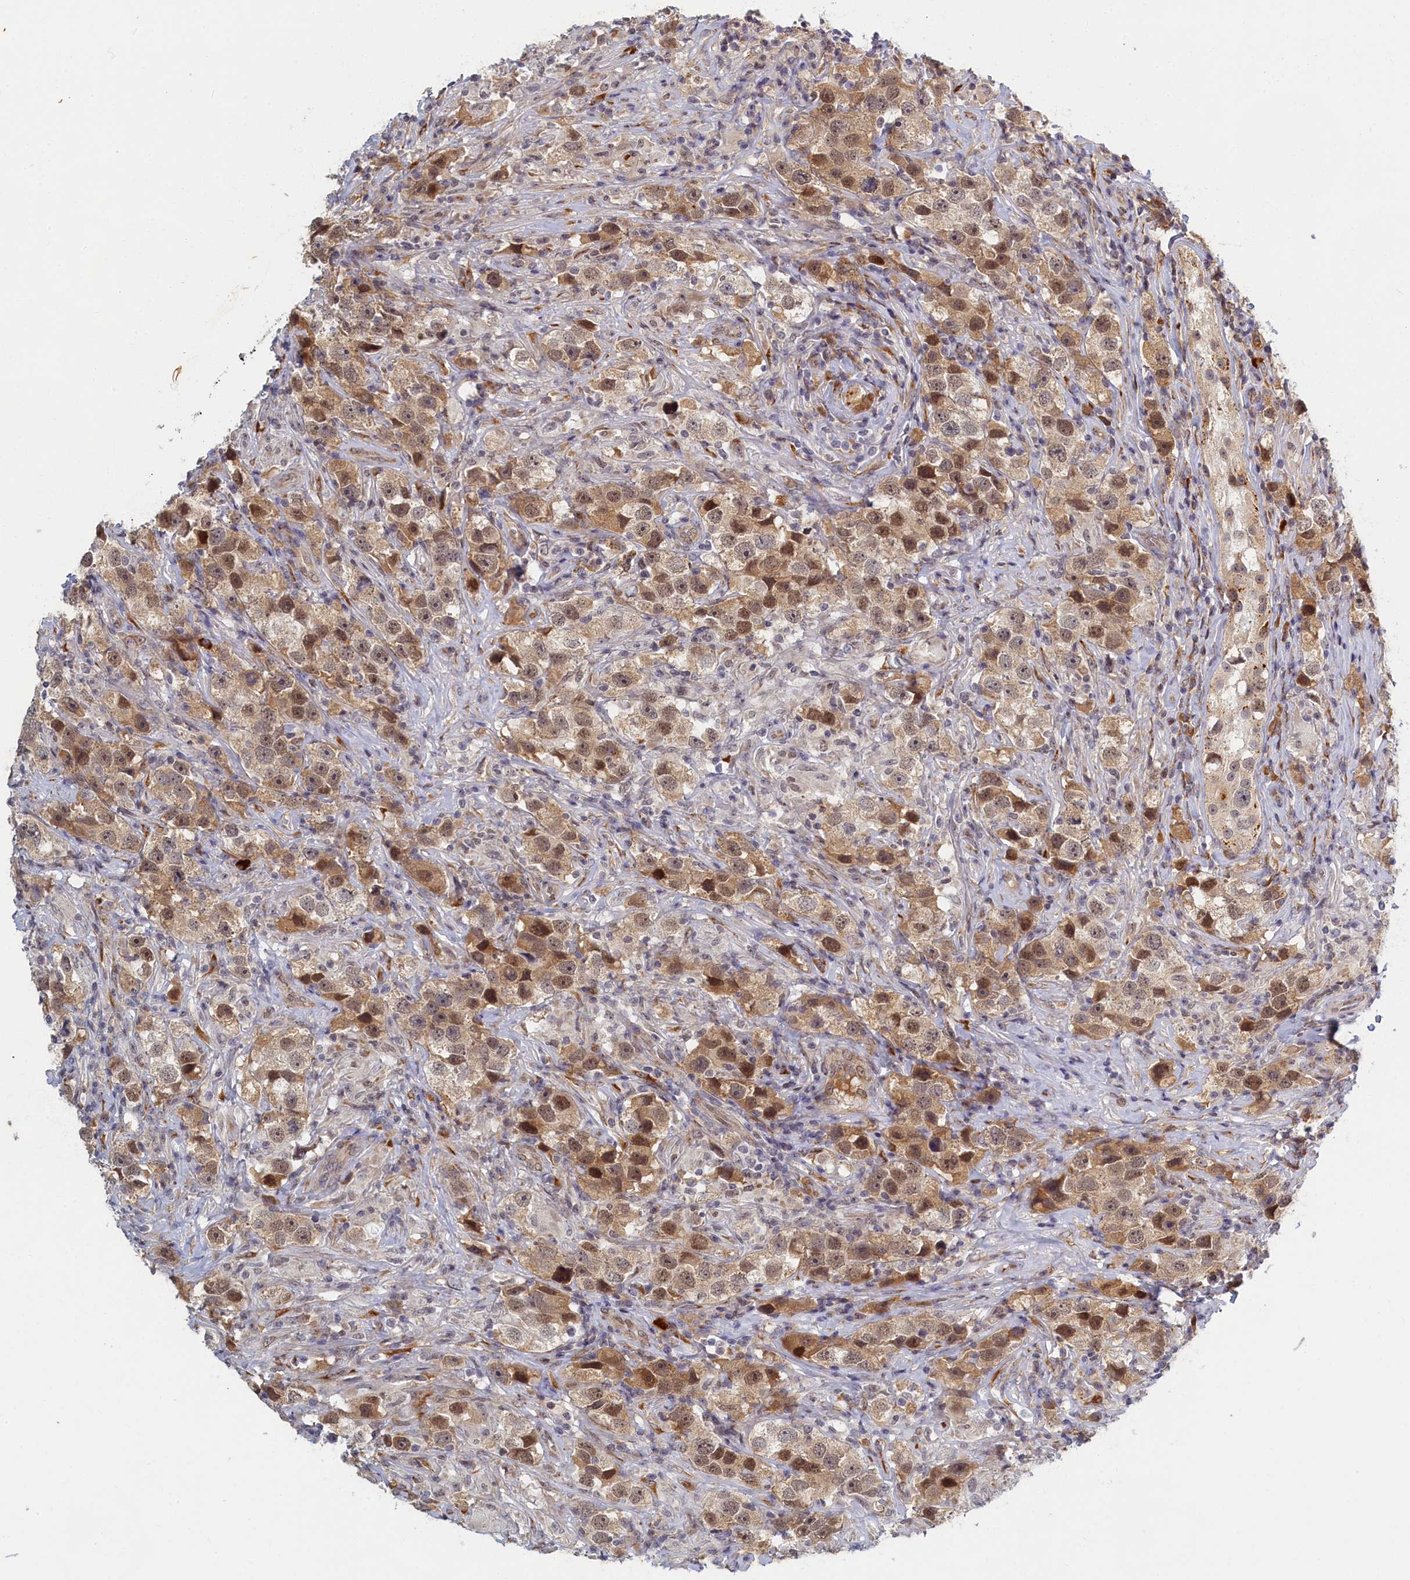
{"staining": {"intensity": "moderate", "quantity": ">75%", "location": "cytoplasmic/membranous,nuclear"}, "tissue": "testis cancer", "cell_type": "Tumor cells", "image_type": "cancer", "snomed": [{"axis": "morphology", "description": "Seminoma, NOS"}, {"axis": "topography", "description": "Testis"}], "caption": "Immunohistochemical staining of testis cancer (seminoma) reveals medium levels of moderate cytoplasmic/membranous and nuclear positivity in about >75% of tumor cells.", "gene": "DNAJC17", "patient": {"sex": "male", "age": 49}}